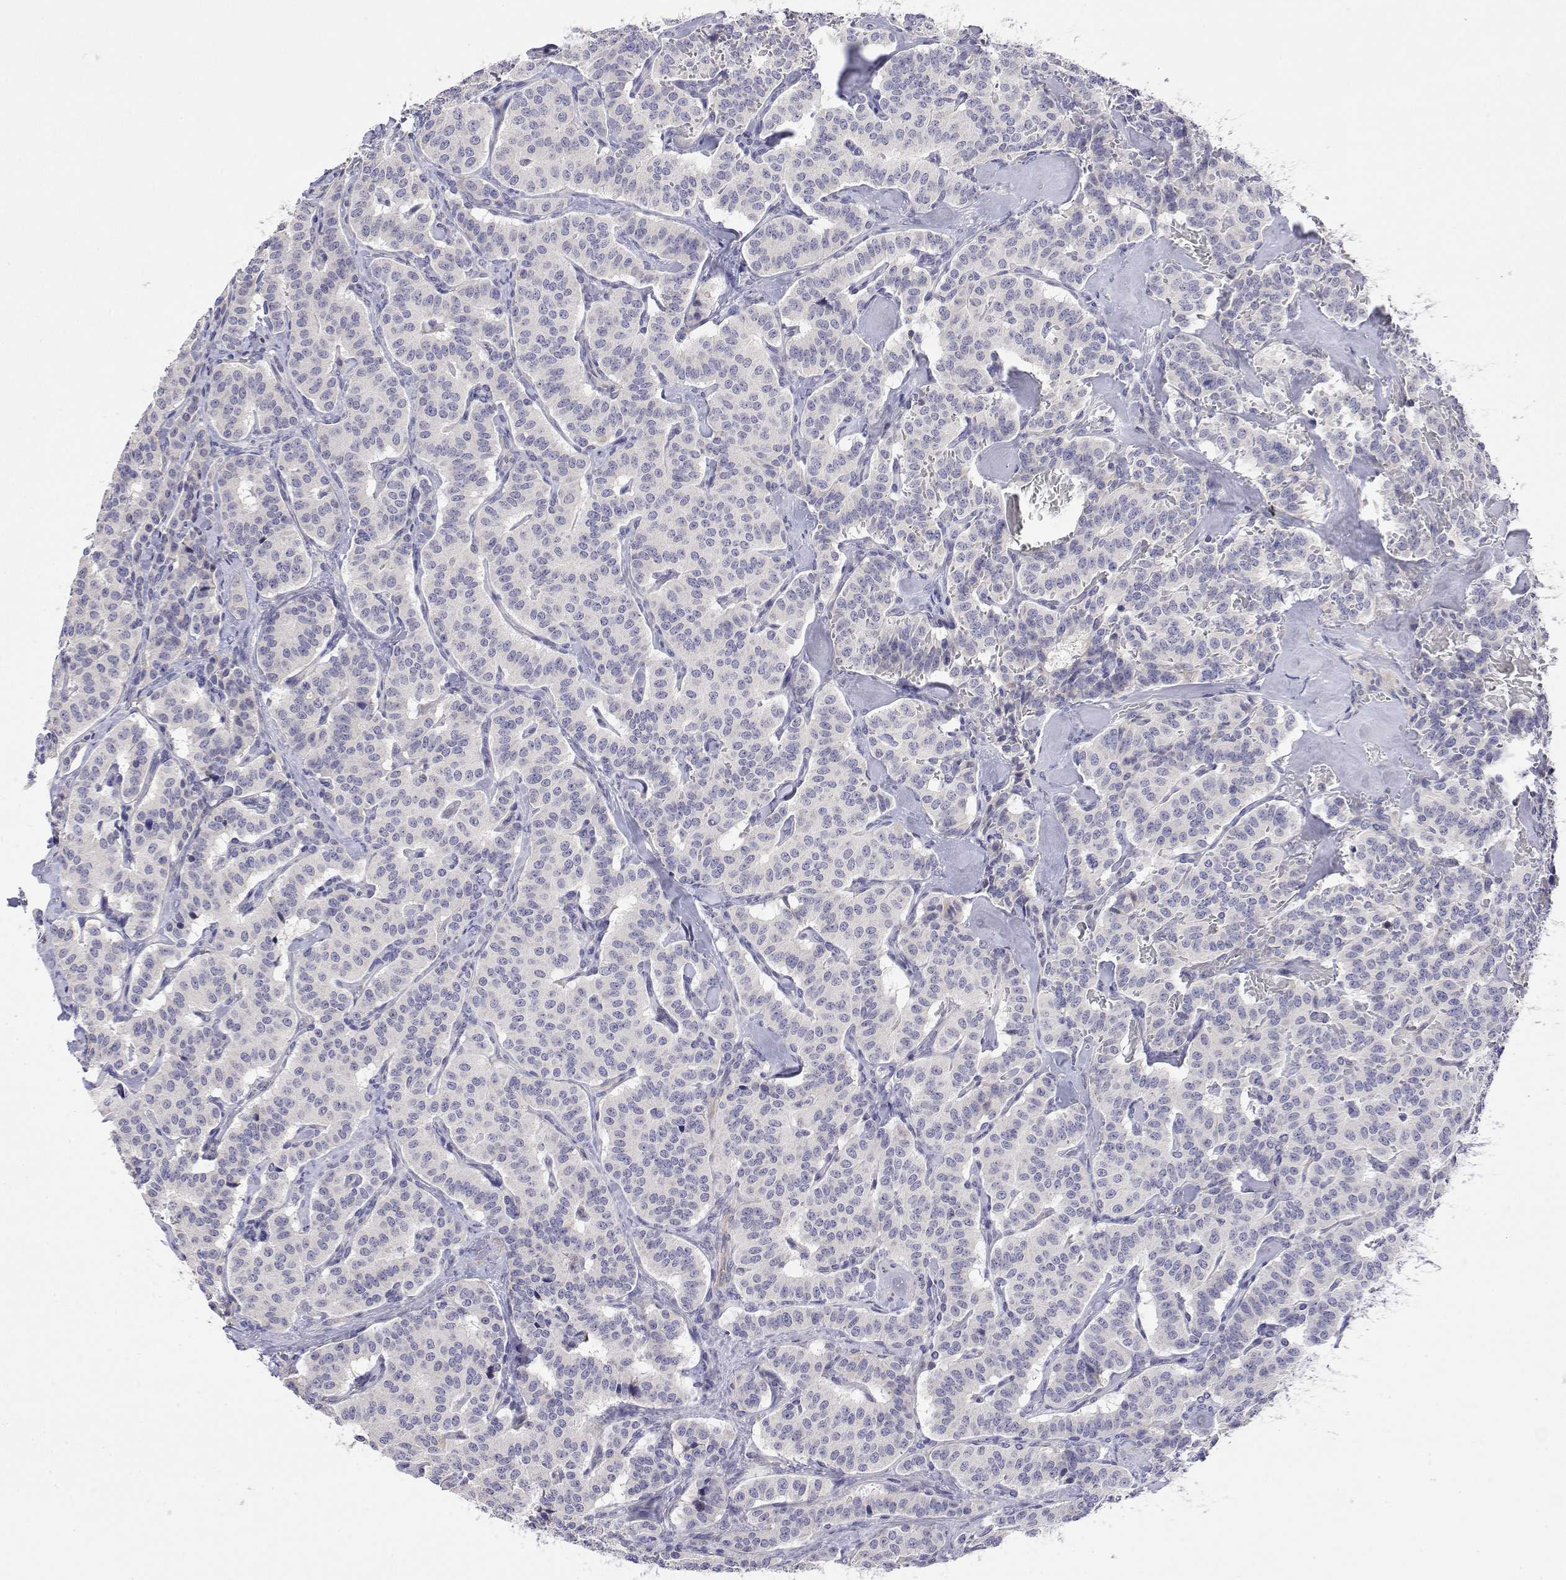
{"staining": {"intensity": "negative", "quantity": "none", "location": "none"}, "tissue": "carcinoid", "cell_type": "Tumor cells", "image_type": "cancer", "snomed": [{"axis": "morphology", "description": "Carcinoid, malignant, NOS"}, {"axis": "topography", "description": "Lung"}], "caption": "Tumor cells show no significant staining in malignant carcinoid.", "gene": "GGACT", "patient": {"sex": "female", "age": 46}}